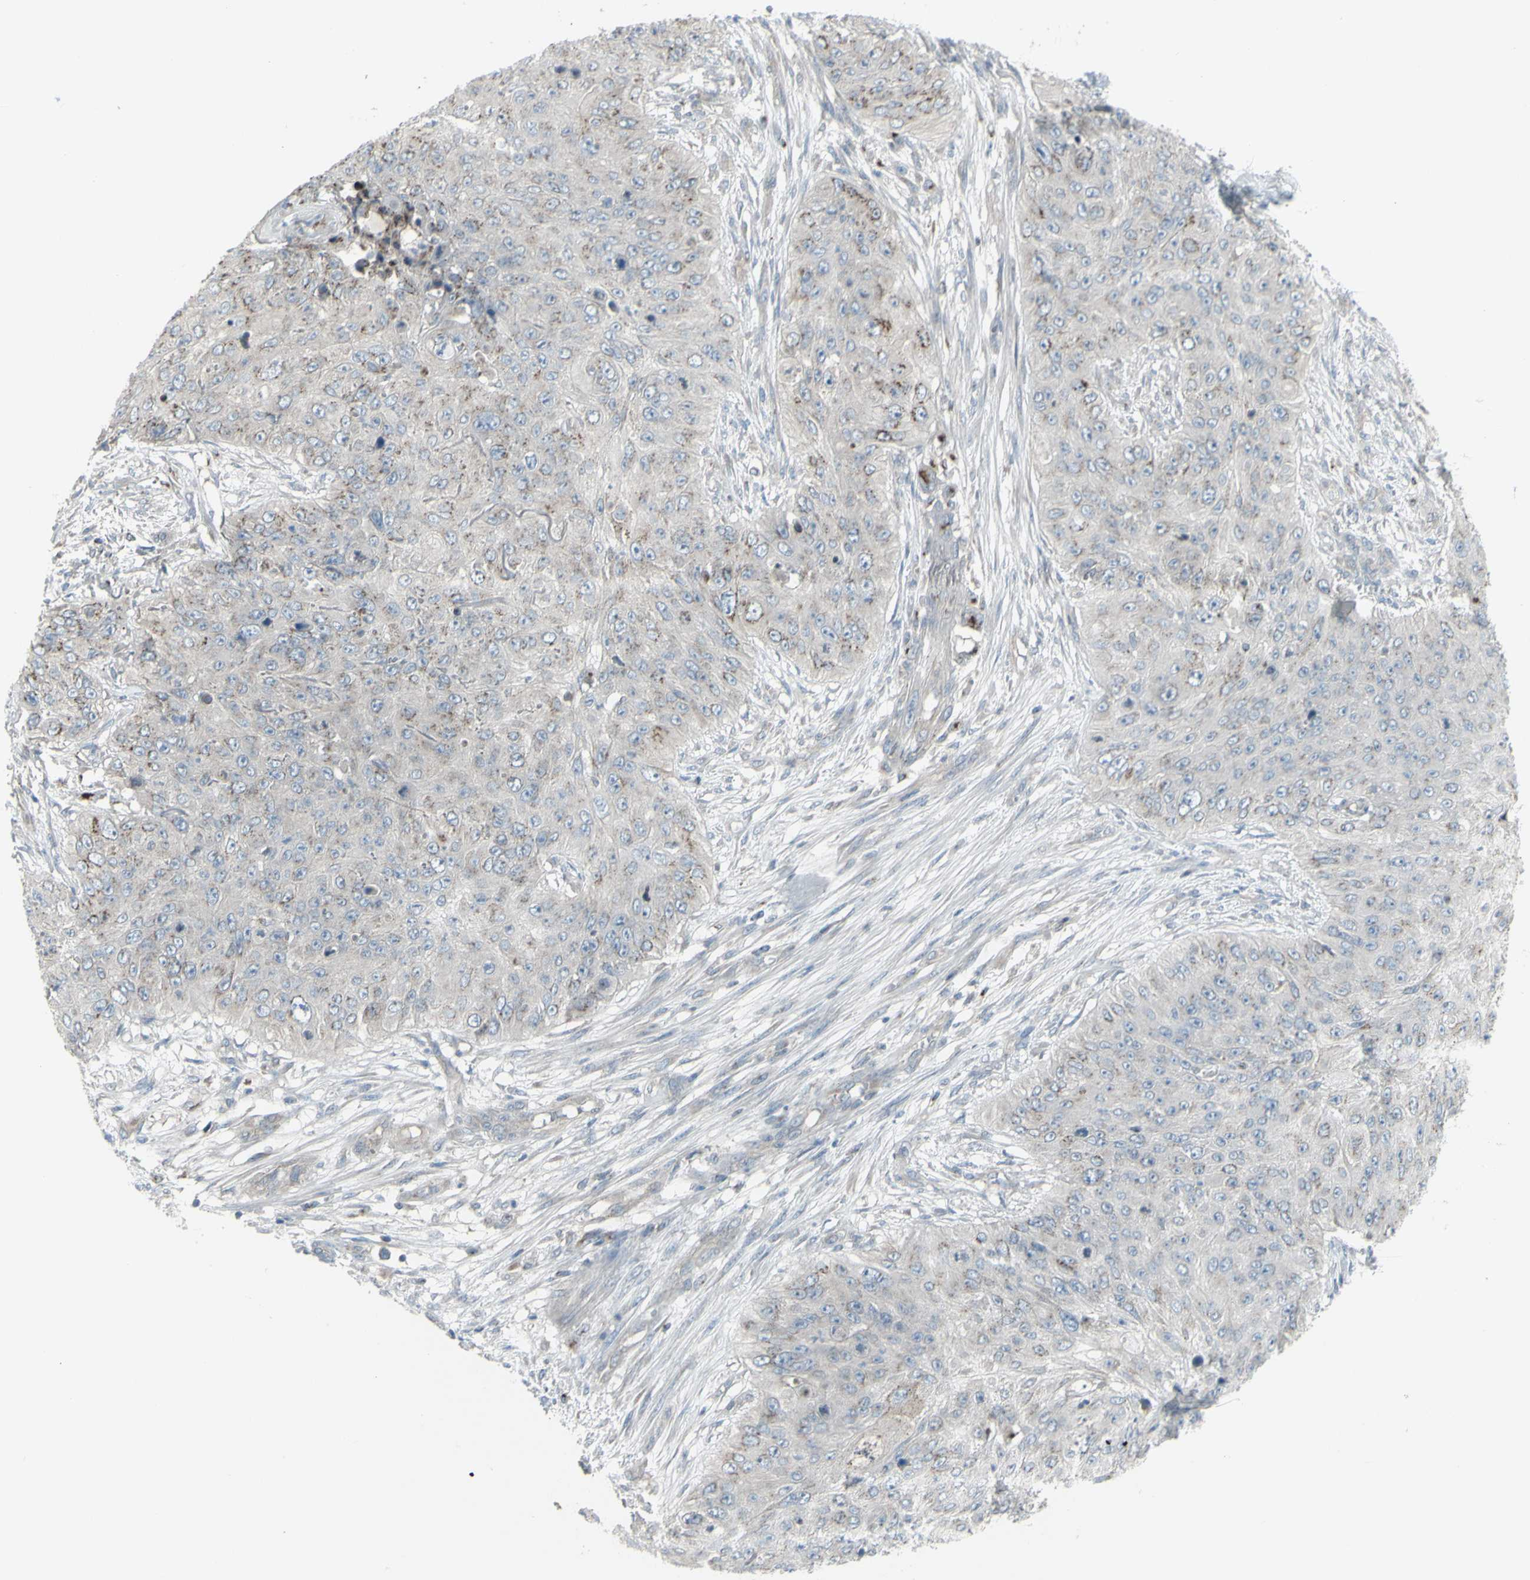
{"staining": {"intensity": "moderate", "quantity": "<25%", "location": "cytoplasmic/membranous"}, "tissue": "skin cancer", "cell_type": "Tumor cells", "image_type": "cancer", "snomed": [{"axis": "morphology", "description": "Squamous cell carcinoma, NOS"}, {"axis": "topography", "description": "Skin"}], "caption": "This is an image of IHC staining of squamous cell carcinoma (skin), which shows moderate staining in the cytoplasmic/membranous of tumor cells.", "gene": "GALNT6", "patient": {"sex": "female", "age": 80}}